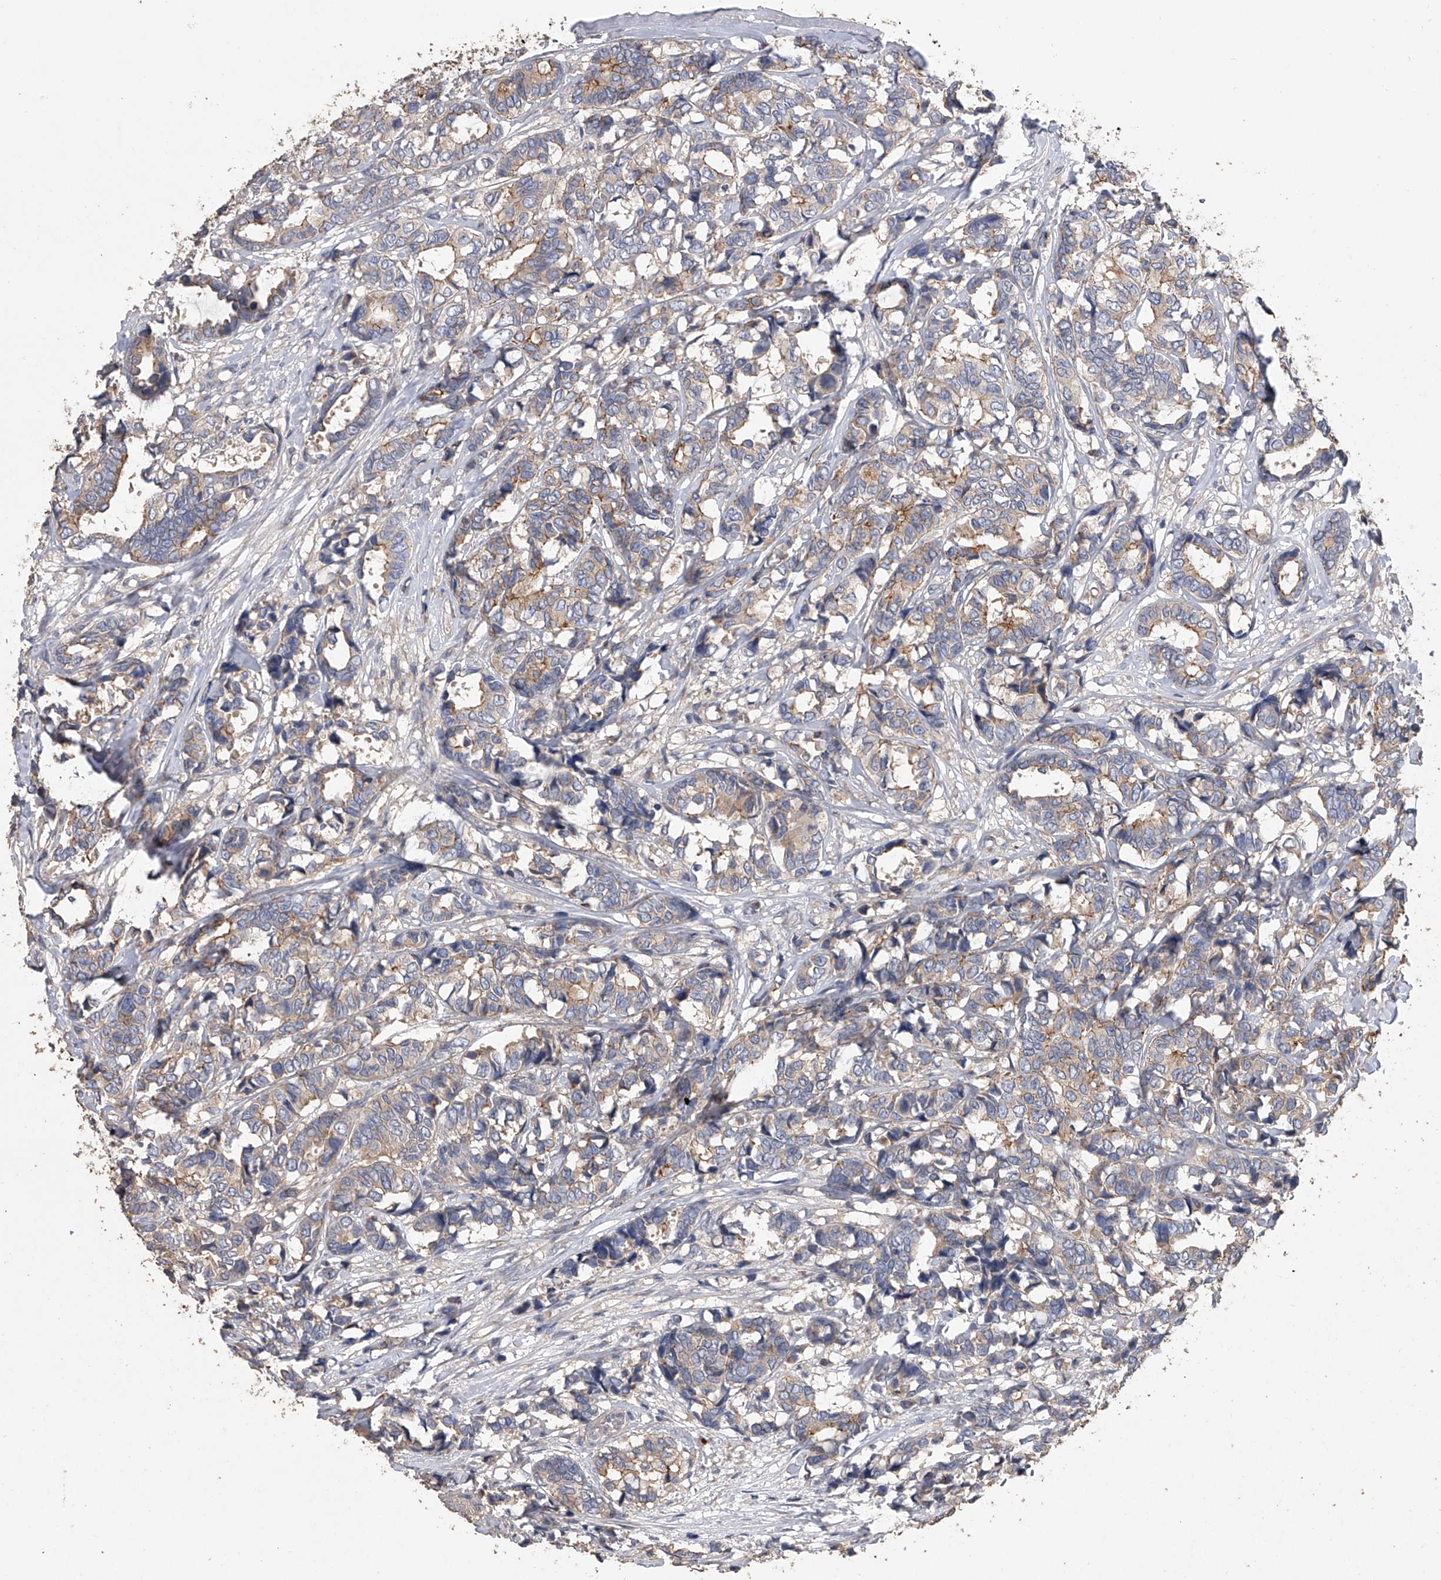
{"staining": {"intensity": "moderate", "quantity": "25%-75%", "location": "cytoplasmic/membranous"}, "tissue": "breast cancer", "cell_type": "Tumor cells", "image_type": "cancer", "snomed": [{"axis": "morphology", "description": "Duct carcinoma"}, {"axis": "topography", "description": "Breast"}], "caption": "This is a micrograph of IHC staining of breast cancer, which shows moderate positivity in the cytoplasmic/membranous of tumor cells.", "gene": "ZNF343", "patient": {"sex": "female", "age": 87}}